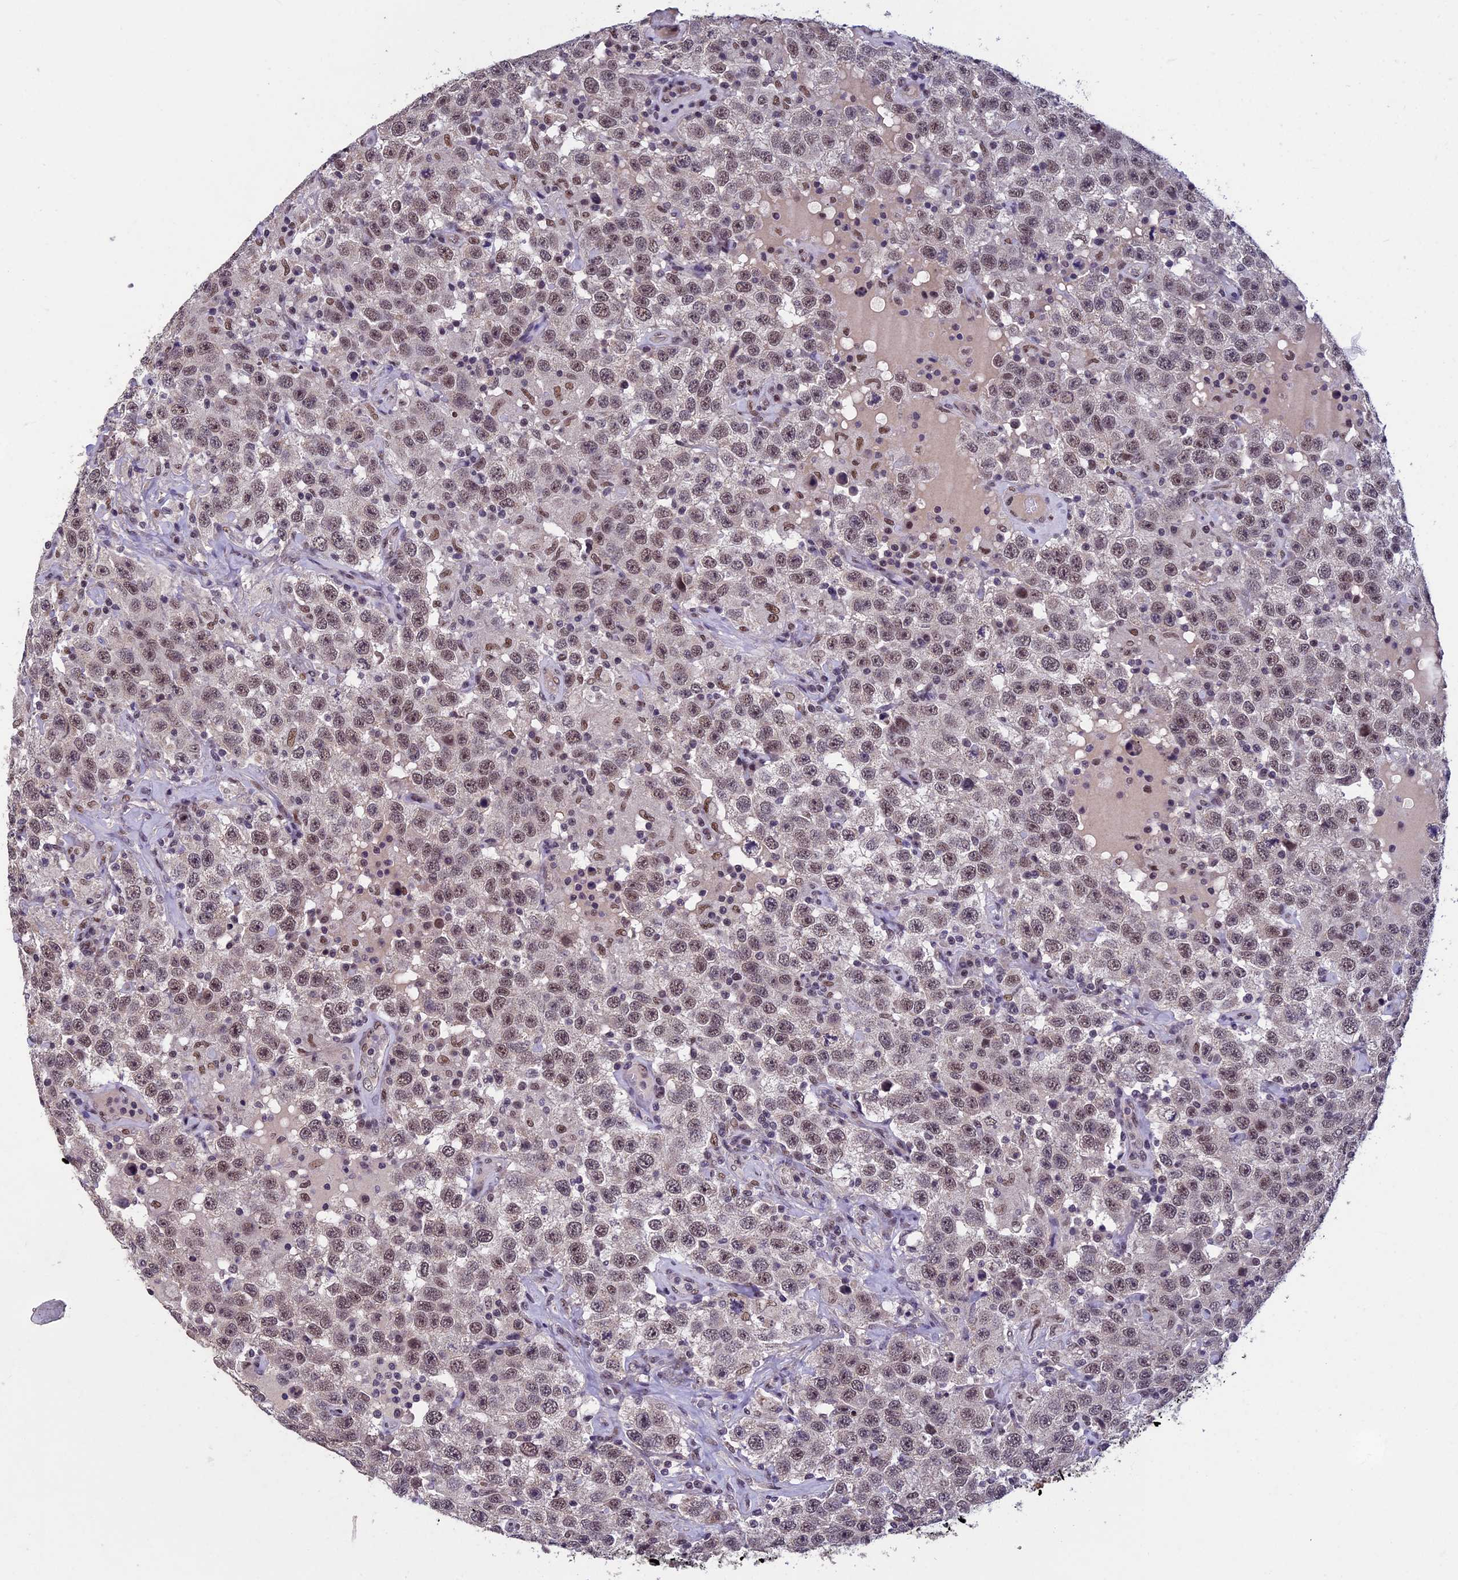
{"staining": {"intensity": "moderate", "quantity": ">75%", "location": "nuclear"}, "tissue": "testis cancer", "cell_type": "Tumor cells", "image_type": "cancer", "snomed": [{"axis": "morphology", "description": "Seminoma, NOS"}, {"axis": "topography", "description": "Testis"}], "caption": "An image of testis cancer stained for a protein reveals moderate nuclear brown staining in tumor cells.", "gene": "RNF40", "patient": {"sex": "male", "age": 41}}